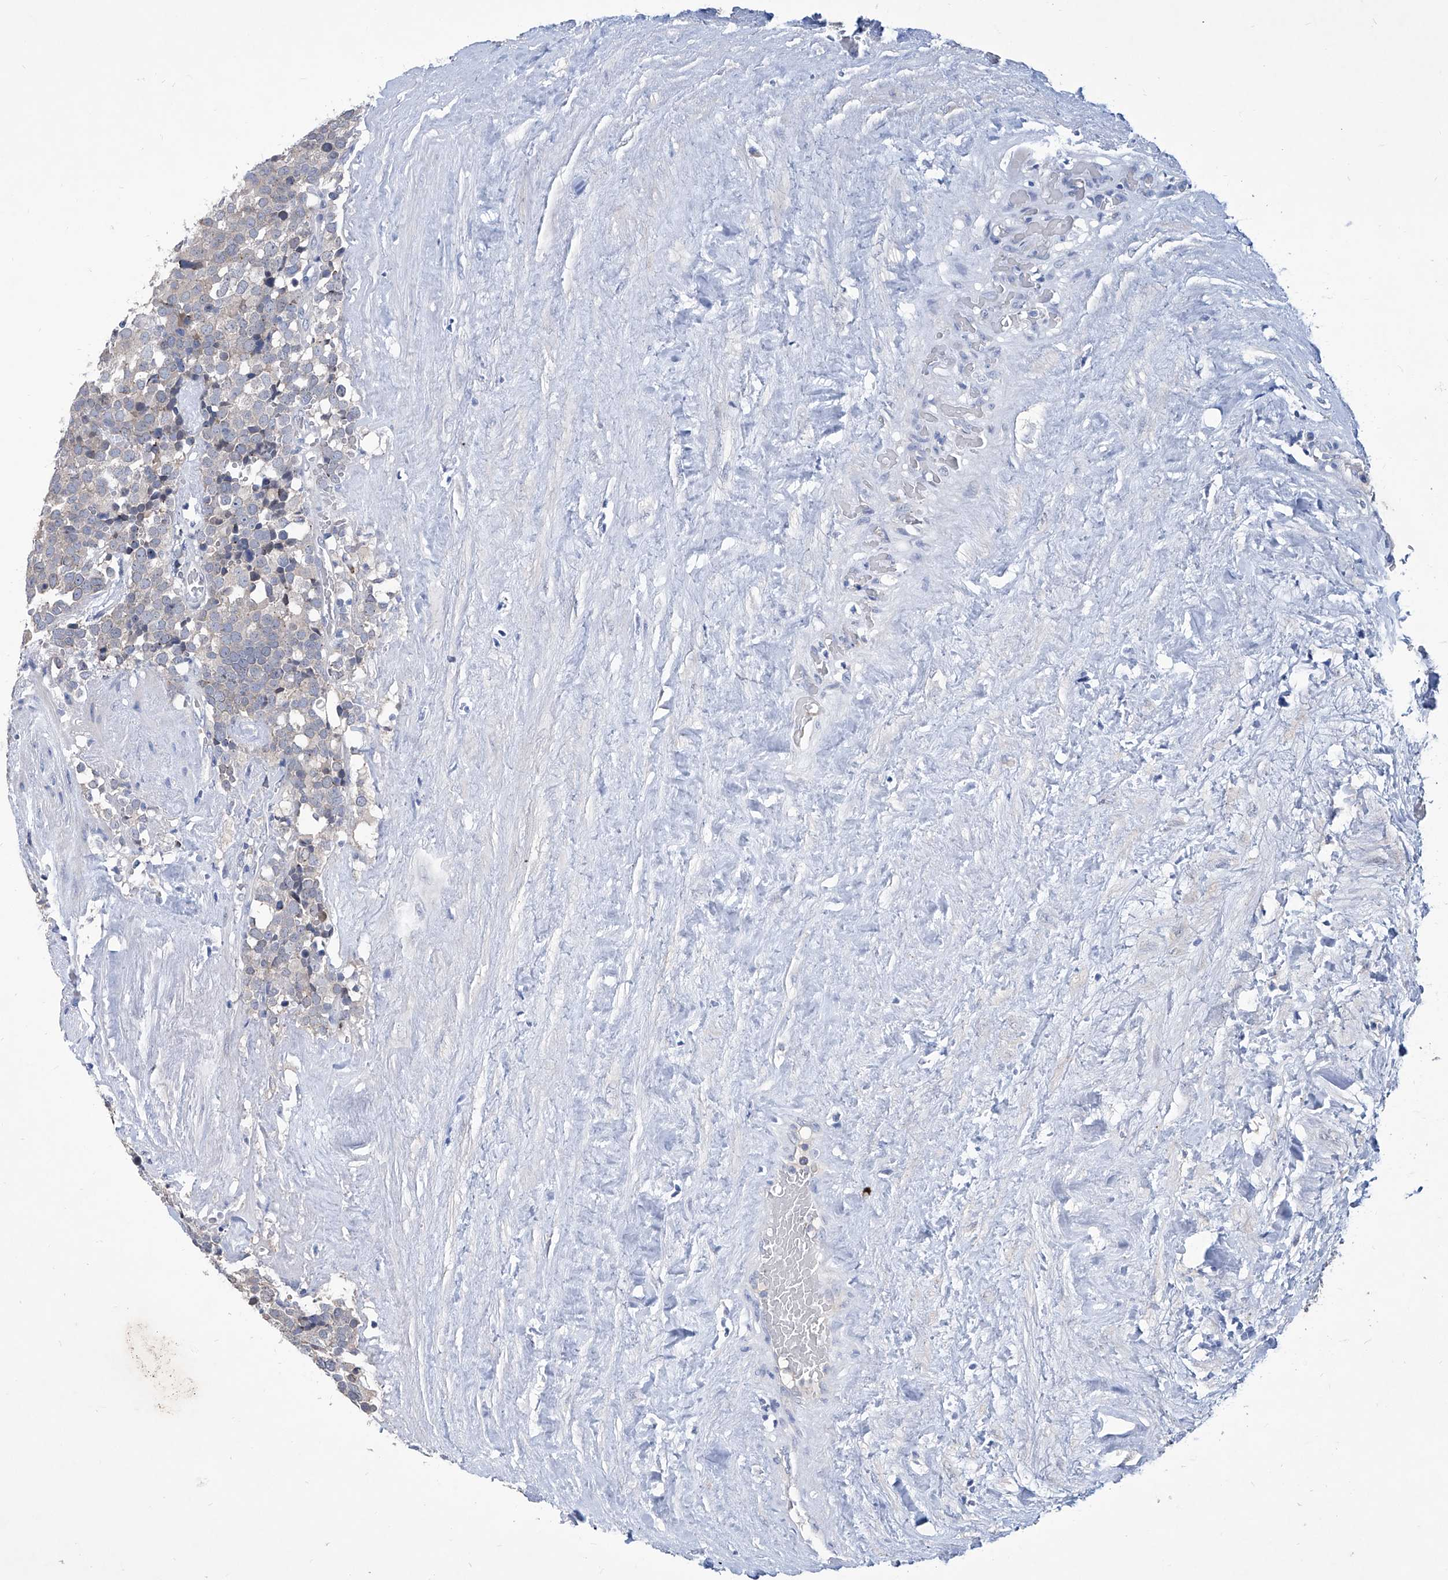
{"staining": {"intensity": "negative", "quantity": "none", "location": "none"}, "tissue": "testis cancer", "cell_type": "Tumor cells", "image_type": "cancer", "snomed": [{"axis": "morphology", "description": "Seminoma, NOS"}, {"axis": "topography", "description": "Testis"}], "caption": "This is an immunohistochemistry (IHC) image of human testis cancer (seminoma). There is no staining in tumor cells.", "gene": "KLHL17", "patient": {"sex": "male", "age": 71}}